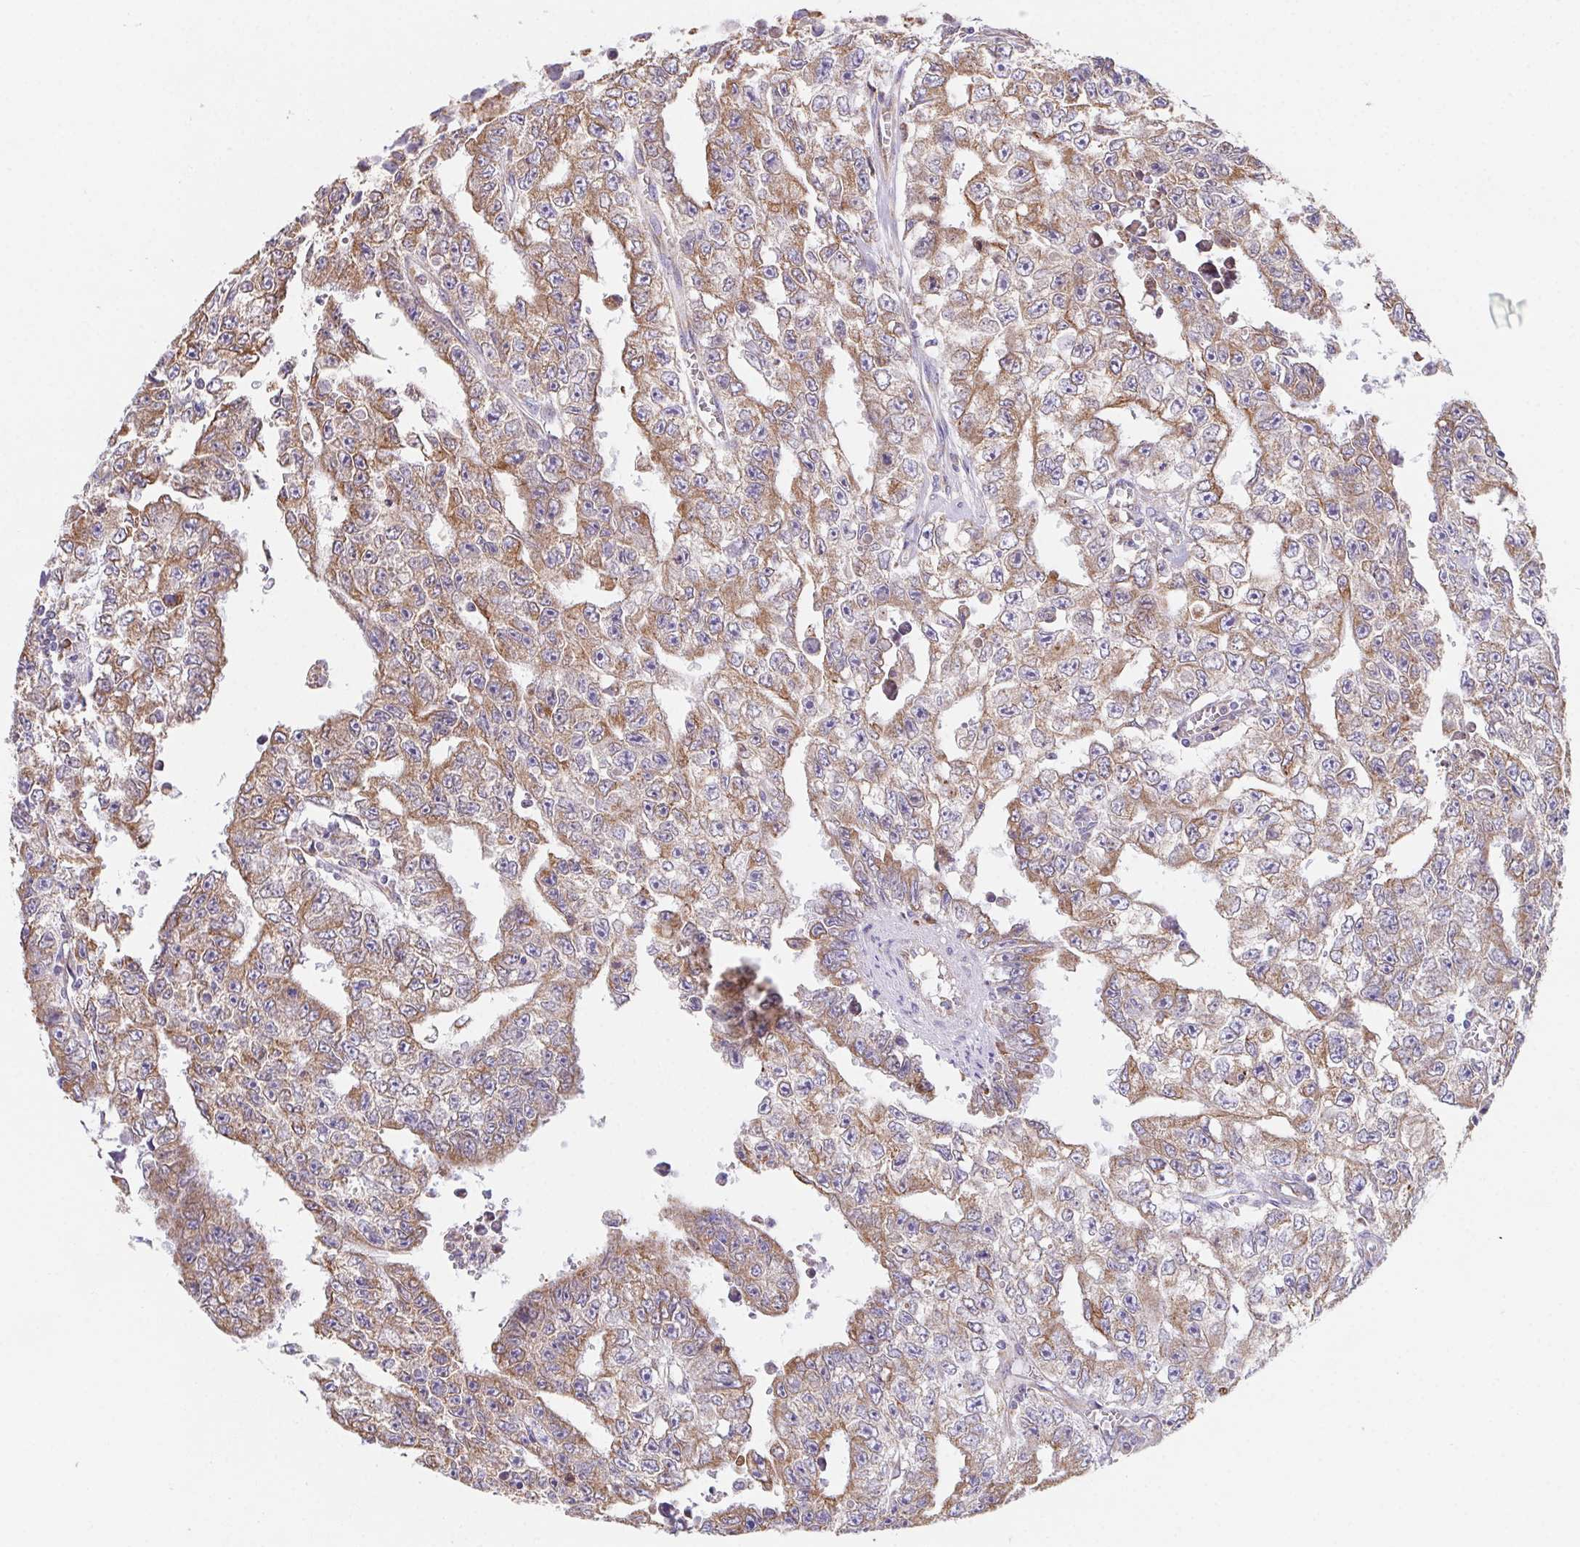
{"staining": {"intensity": "moderate", "quantity": ">75%", "location": "cytoplasmic/membranous"}, "tissue": "testis cancer", "cell_type": "Tumor cells", "image_type": "cancer", "snomed": [{"axis": "morphology", "description": "Carcinoma, Embryonal, NOS"}, {"axis": "morphology", "description": "Teratoma, malignant, NOS"}, {"axis": "topography", "description": "Testis"}], "caption": "A brown stain highlights moderate cytoplasmic/membranous staining of a protein in testis cancer (embryonal carcinoma) tumor cells. The protein of interest is stained brown, and the nuclei are stained in blue (DAB (3,3'-diaminobenzidine) IHC with brightfield microscopy, high magnification).", "gene": "ADAM8", "patient": {"sex": "male", "age": 24}}